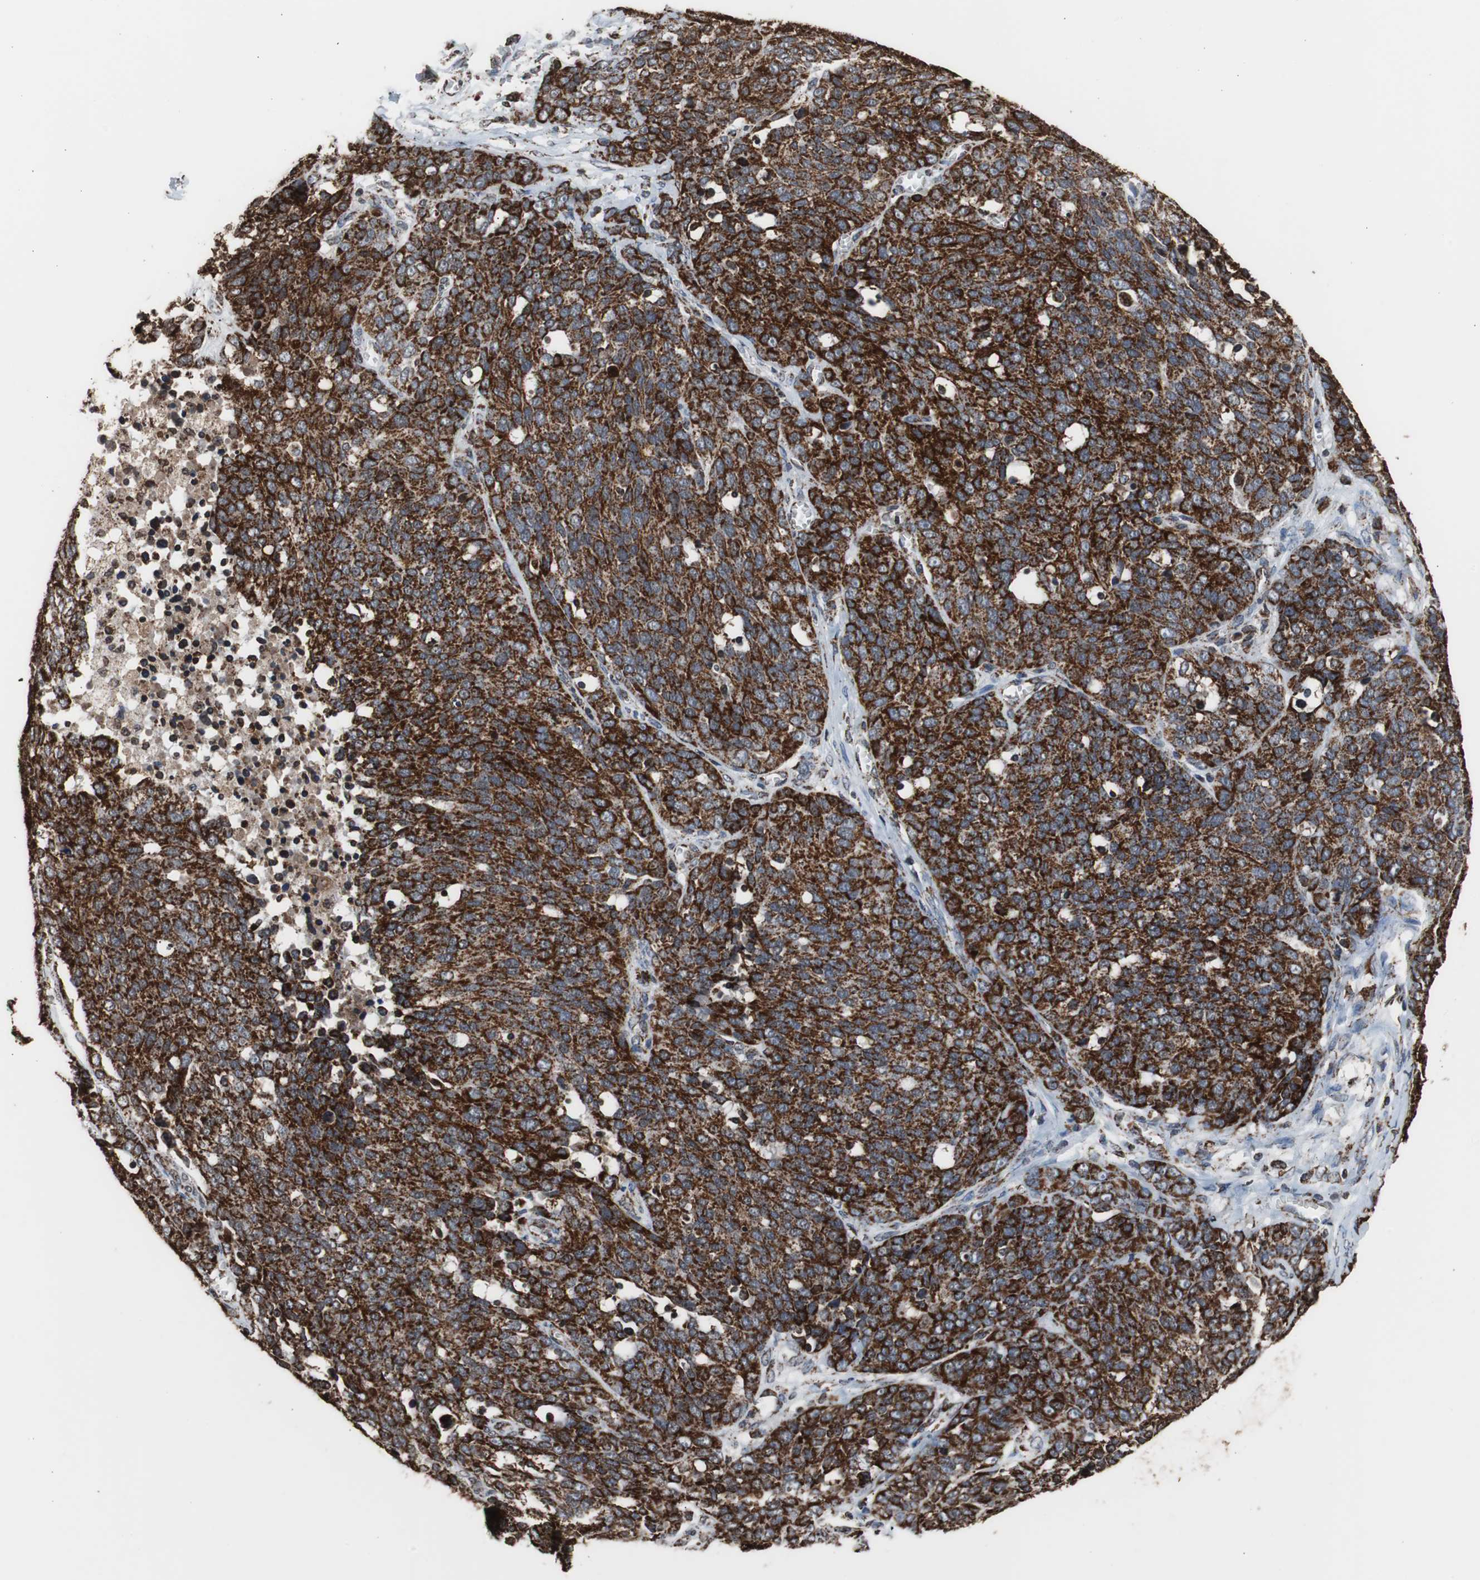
{"staining": {"intensity": "strong", "quantity": ">75%", "location": "cytoplasmic/membranous"}, "tissue": "ovarian cancer", "cell_type": "Tumor cells", "image_type": "cancer", "snomed": [{"axis": "morphology", "description": "Cystadenocarcinoma, serous, NOS"}, {"axis": "topography", "description": "Ovary"}], "caption": "Tumor cells exhibit high levels of strong cytoplasmic/membranous staining in approximately >75% of cells in human ovarian cancer (serous cystadenocarcinoma).", "gene": "HSPA9", "patient": {"sex": "female", "age": 44}}